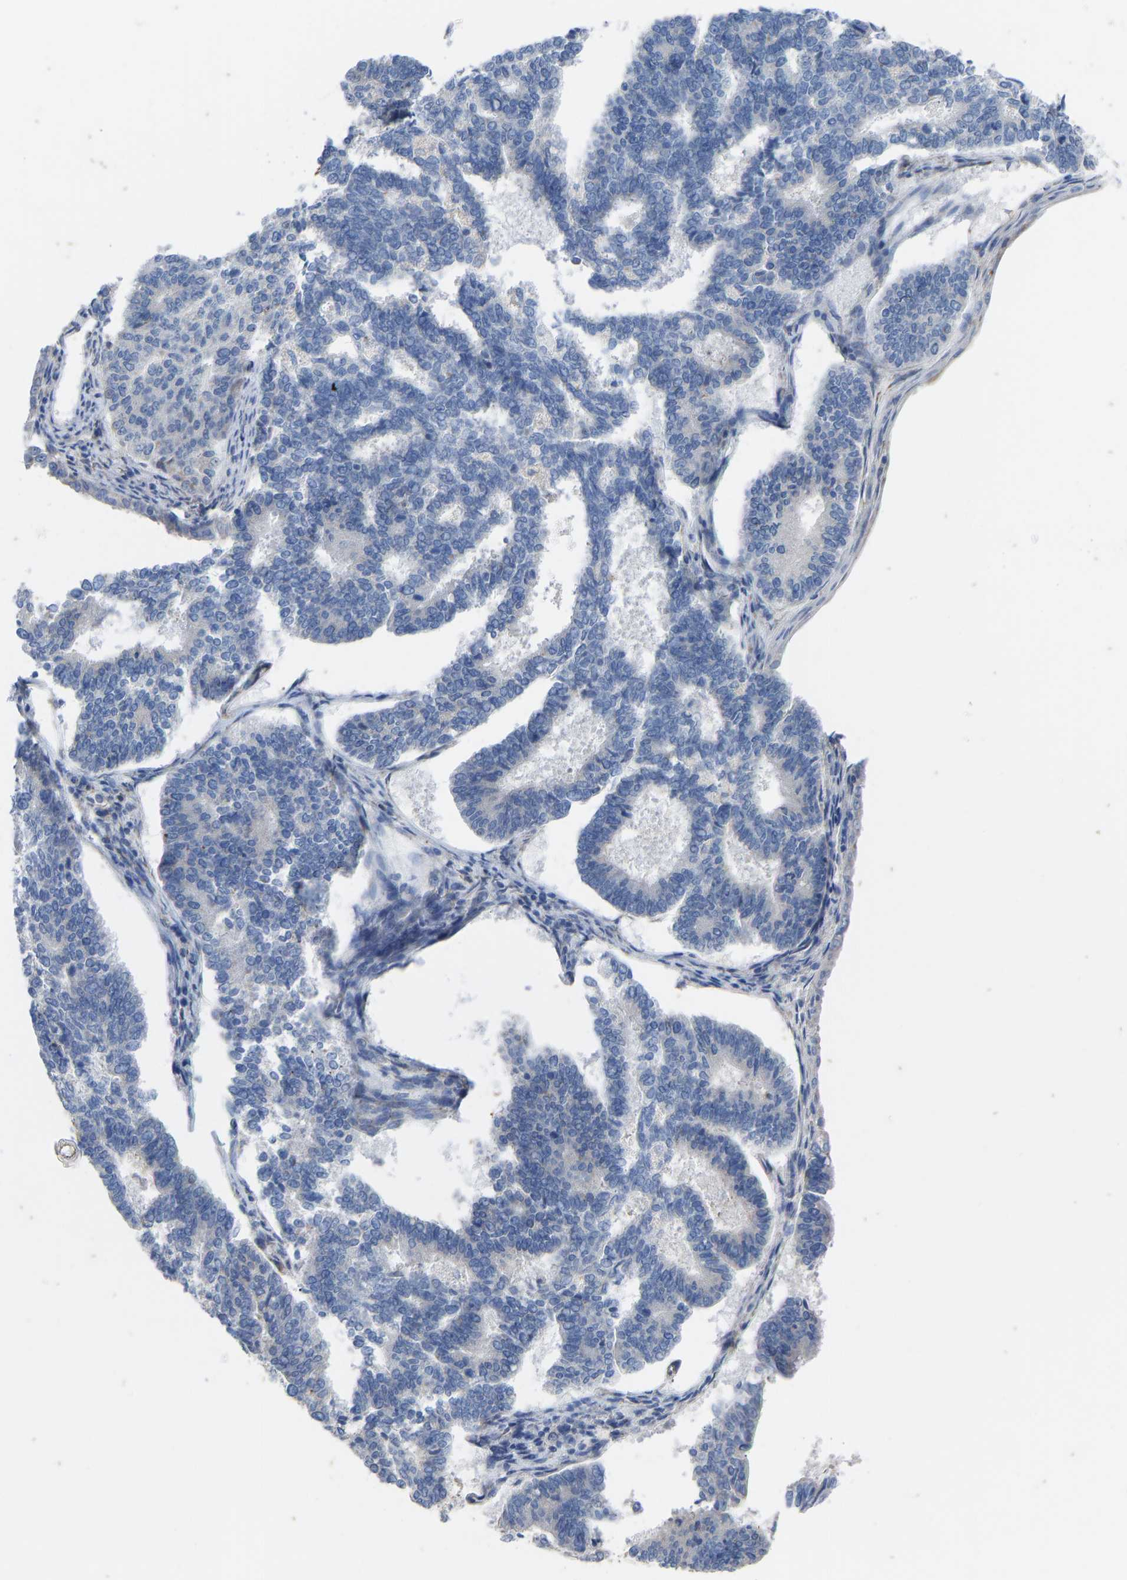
{"staining": {"intensity": "negative", "quantity": "none", "location": "none"}, "tissue": "endometrial cancer", "cell_type": "Tumor cells", "image_type": "cancer", "snomed": [{"axis": "morphology", "description": "Adenocarcinoma, NOS"}, {"axis": "topography", "description": "Endometrium"}], "caption": "The IHC histopathology image has no significant expression in tumor cells of endometrial cancer tissue.", "gene": "OLIG2", "patient": {"sex": "female", "age": 70}}